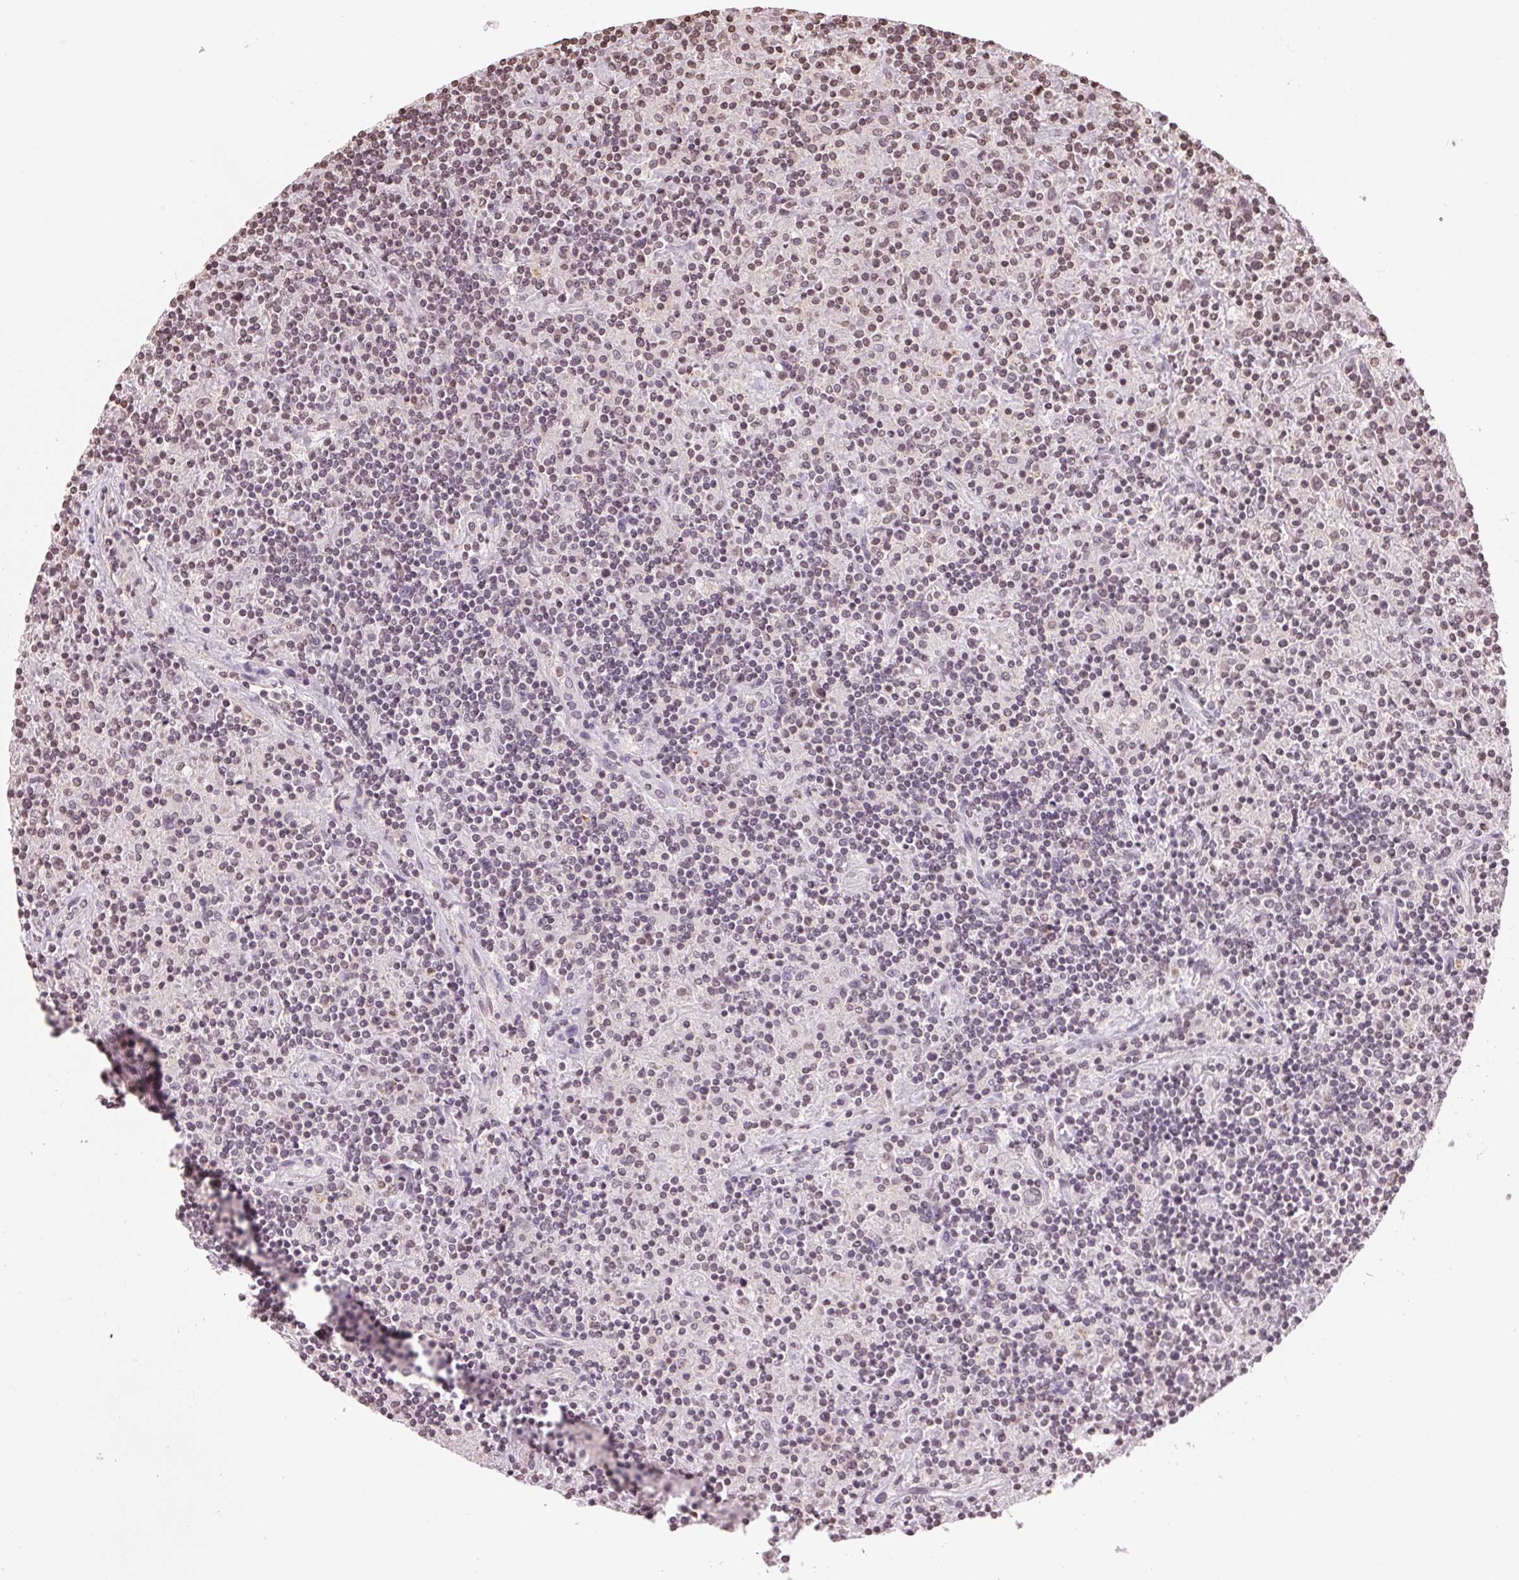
{"staining": {"intensity": "negative", "quantity": "none", "location": "none"}, "tissue": "lymphoma", "cell_type": "Tumor cells", "image_type": "cancer", "snomed": [{"axis": "morphology", "description": "Hodgkin's disease, NOS"}, {"axis": "topography", "description": "Lymph node"}], "caption": "Hodgkin's disease was stained to show a protein in brown. There is no significant staining in tumor cells.", "gene": "TBP", "patient": {"sex": "male", "age": 70}}